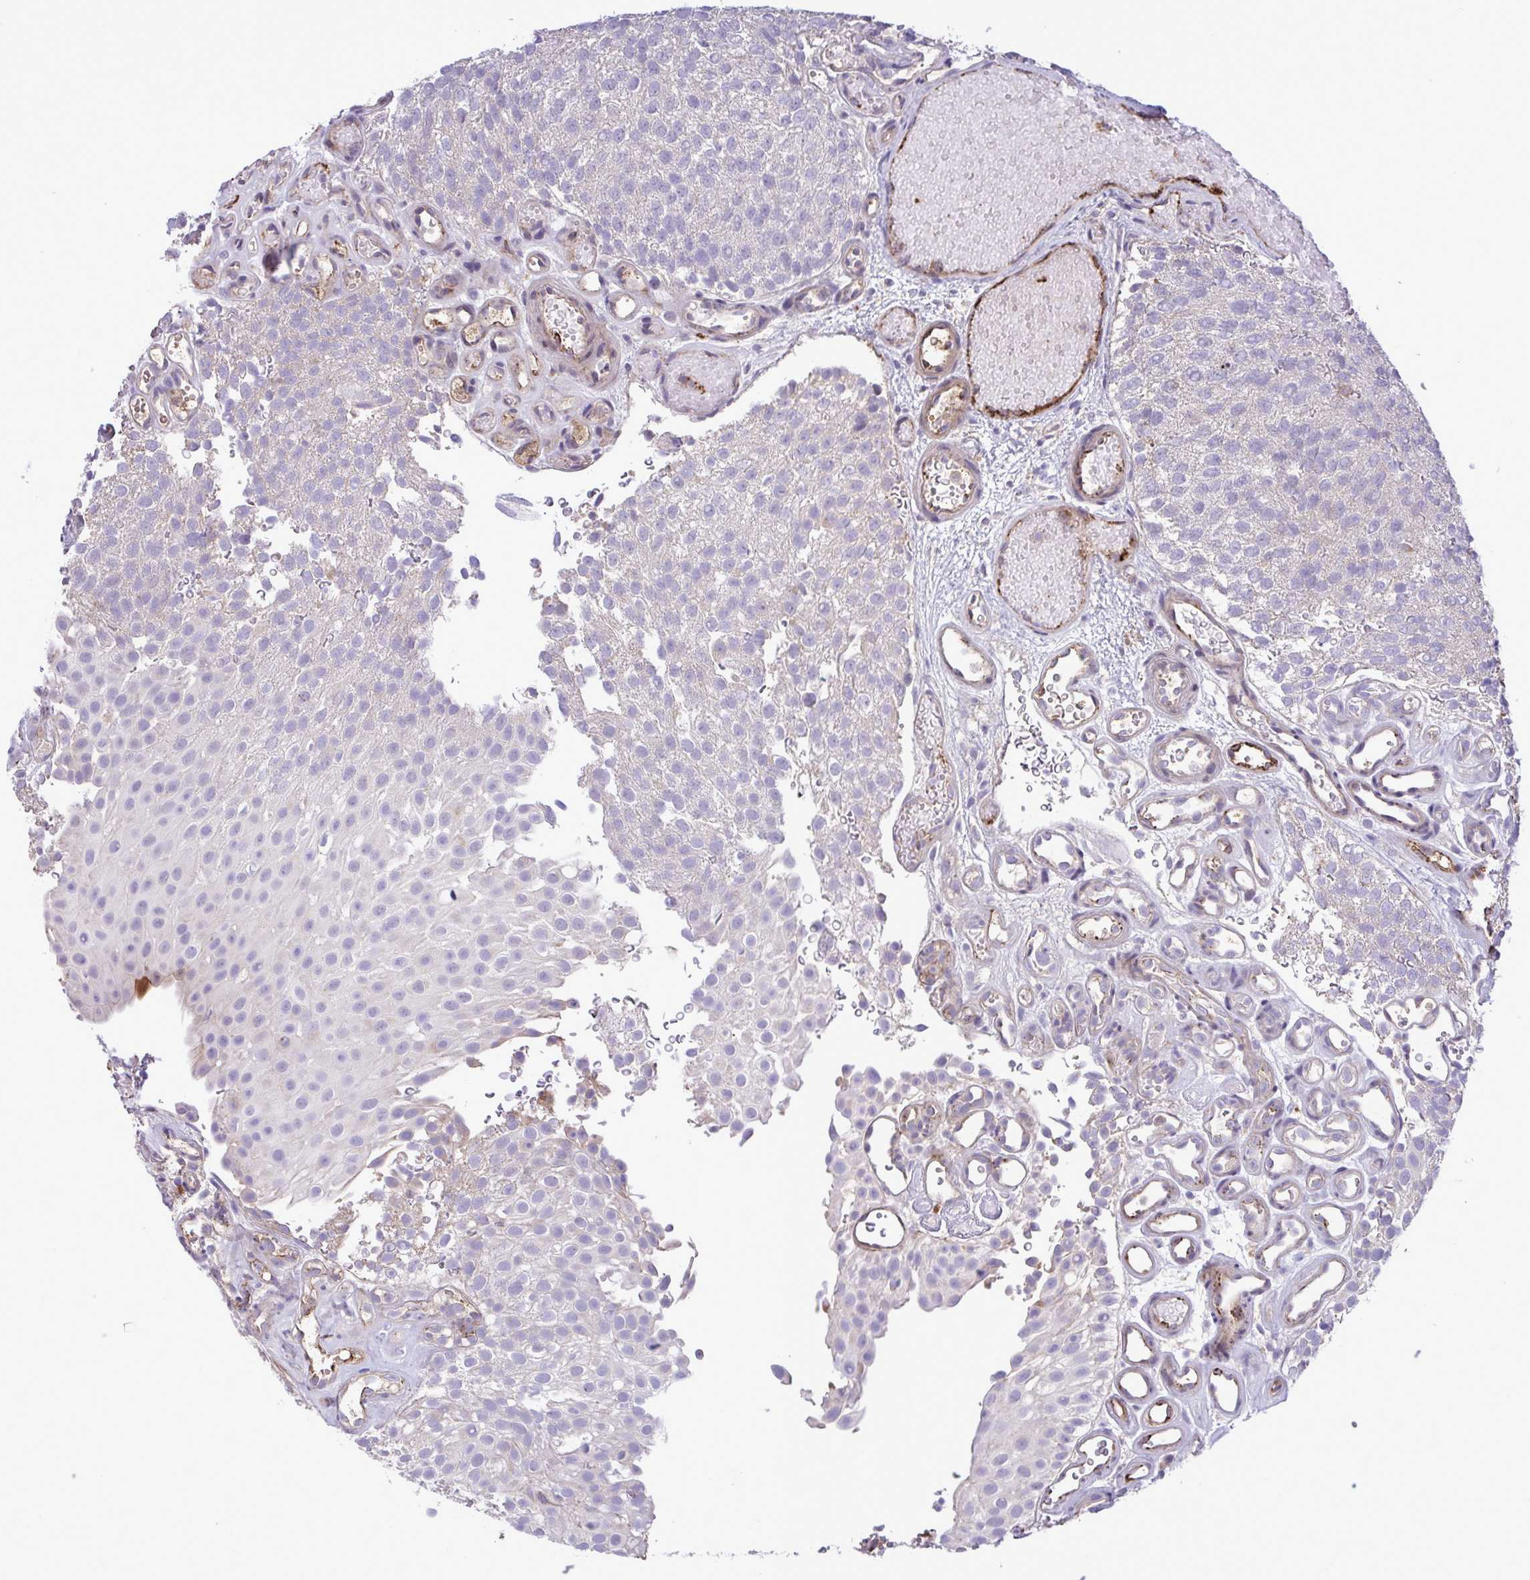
{"staining": {"intensity": "weak", "quantity": "<25%", "location": "cytoplasmic/membranous"}, "tissue": "urothelial cancer", "cell_type": "Tumor cells", "image_type": "cancer", "snomed": [{"axis": "morphology", "description": "Urothelial carcinoma, Low grade"}, {"axis": "topography", "description": "Urinary bladder"}], "caption": "Immunohistochemistry histopathology image of human urothelial cancer stained for a protein (brown), which shows no expression in tumor cells.", "gene": "CD101", "patient": {"sex": "male", "age": 78}}